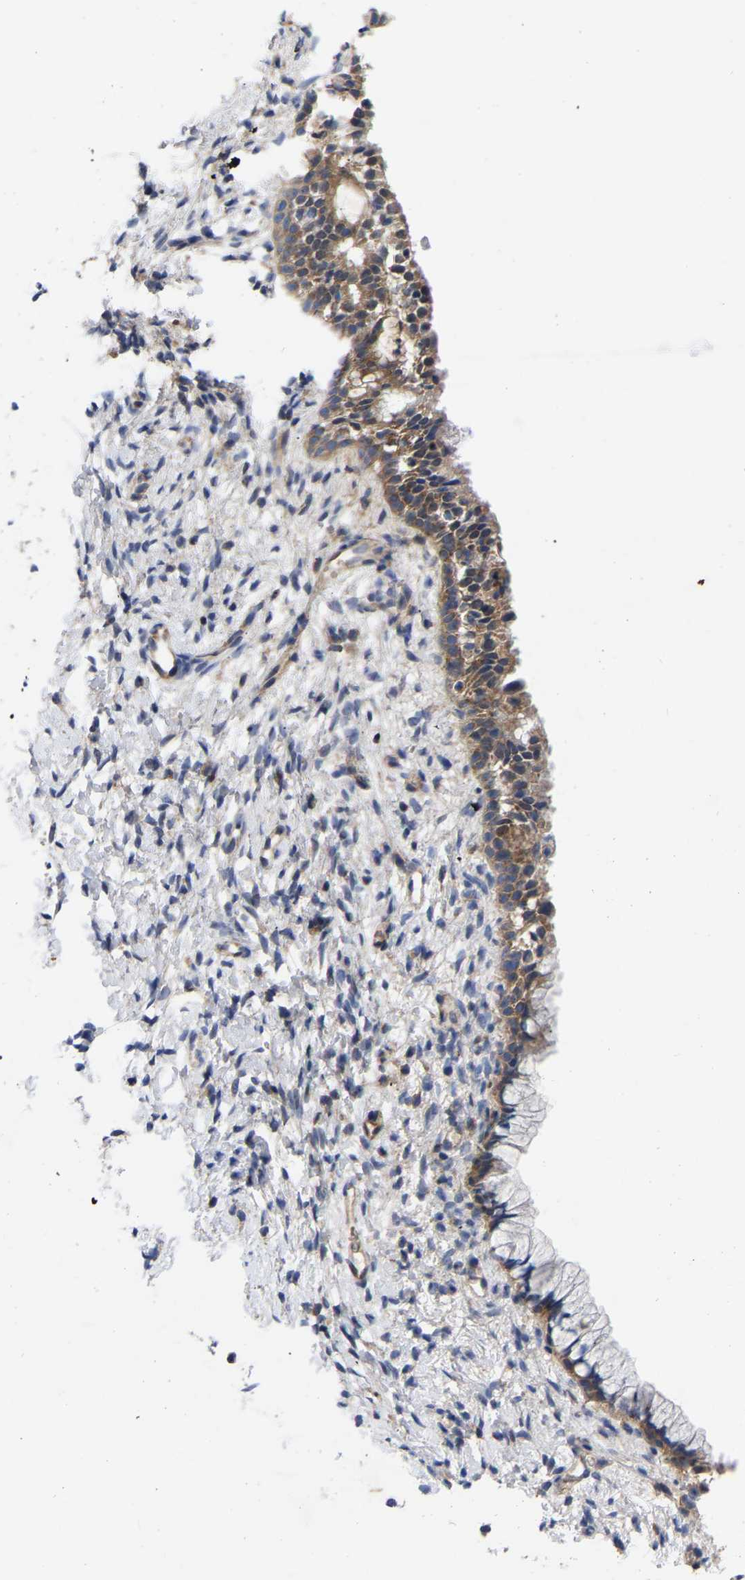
{"staining": {"intensity": "moderate", "quantity": "25%-75%", "location": "cytoplasmic/membranous"}, "tissue": "cervix", "cell_type": "Glandular cells", "image_type": "normal", "snomed": [{"axis": "morphology", "description": "Normal tissue, NOS"}, {"axis": "topography", "description": "Cervix"}], "caption": "Brown immunohistochemical staining in unremarkable human cervix exhibits moderate cytoplasmic/membranous positivity in about 25%-75% of glandular cells.", "gene": "TCP1", "patient": {"sex": "female", "age": 72}}